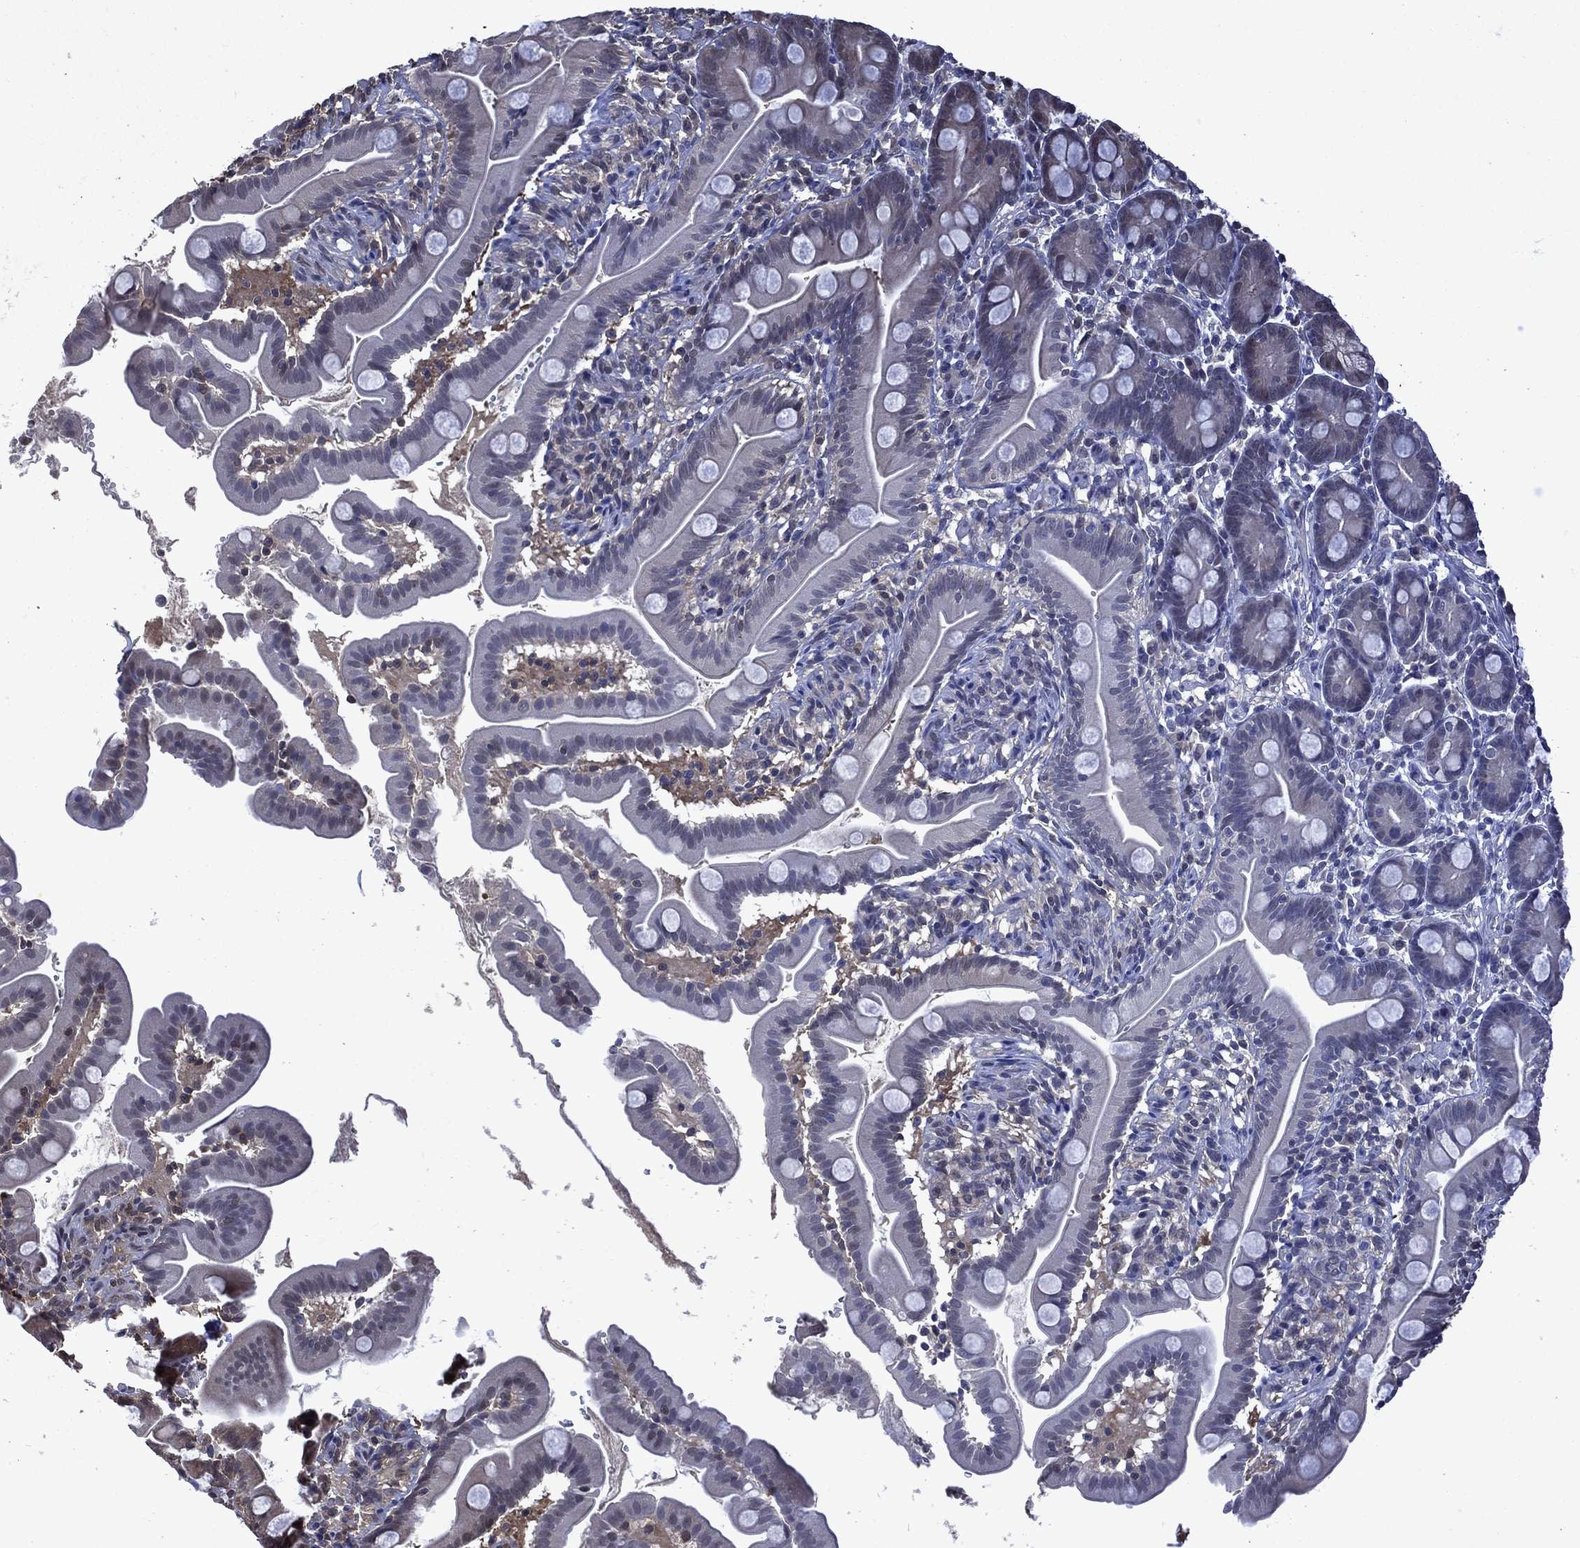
{"staining": {"intensity": "weak", "quantity": "<25%", "location": "cytoplasmic/membranous"}, "tissue": "small intestine", "cell_type": "Glandular cells", "image_type": "normal", "snomed": [{"axis": "morphology", "description": "Normal tissue, NOS"}, {"axis": "topography", "description": "Small intestine"}], "caption": "A high-resolution photomicrograph shows immunohistochemistry staining of normal small intestine, which shows no significant positivity in glandular cells.", "gene": "MTAP", "patient": {"sex": "female", "age": 44}}